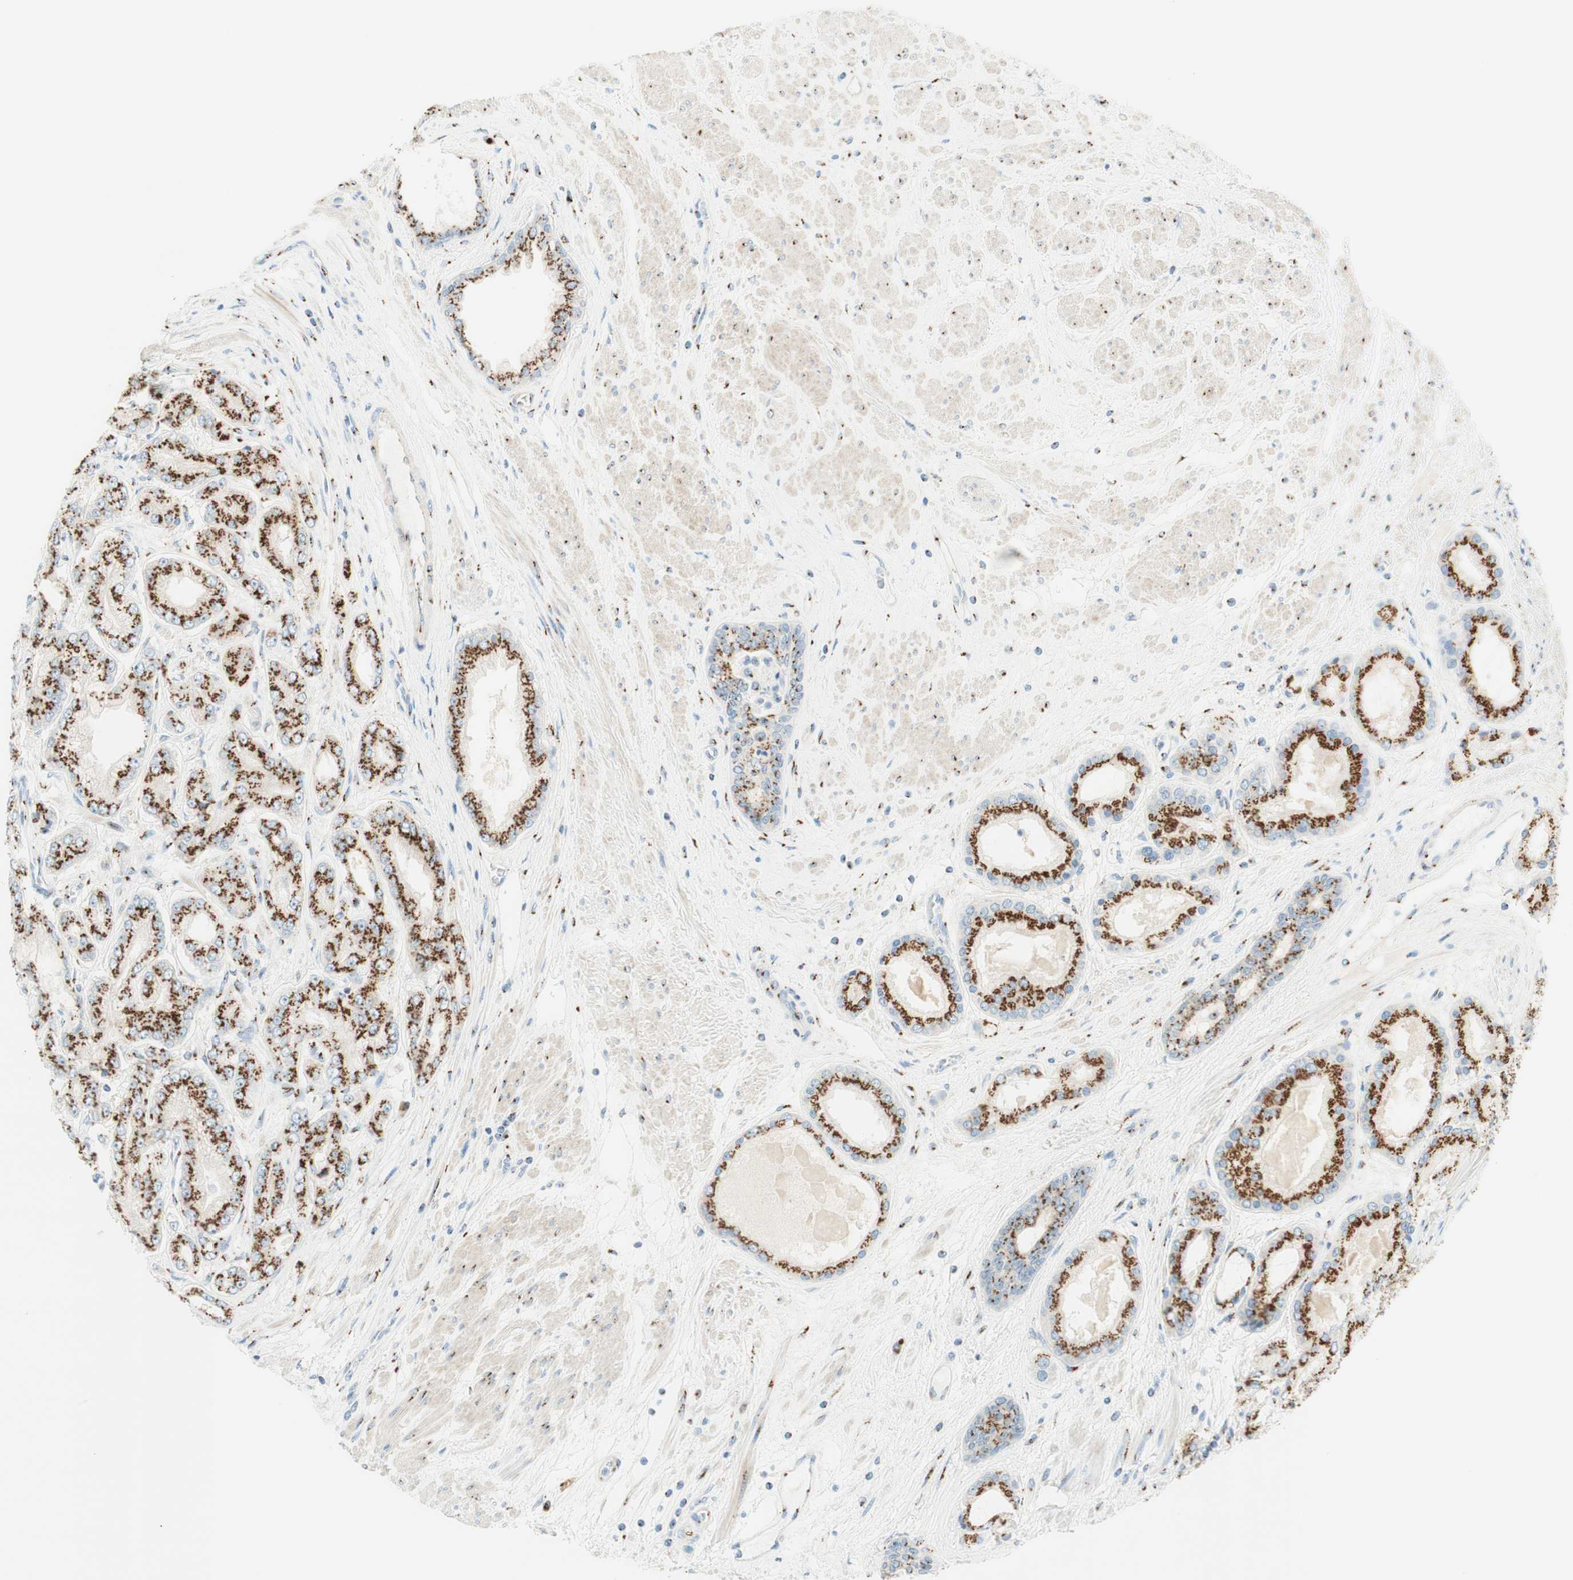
{"staining": {"intensity": "strong", "quantity": ">75%", "location": "cytoplasmic/membranous"}, "tissue": "prostate cancer", "cell_type": "Tumor cells", "image_type": "cancer", "snomed": [{"axis": "morphology", "description": "Adenocarcinoma, High grade"}, {"axis": "topography", "description": "Prostate"}], "caption": "The photomicrograph displays staining of prostate cancer, revealing strong cytoplasmic/membranous protein expression (brown color) within tumor cells.", "gene": "GOLGB1", "patient": {"sex": "male", "age": 59}}